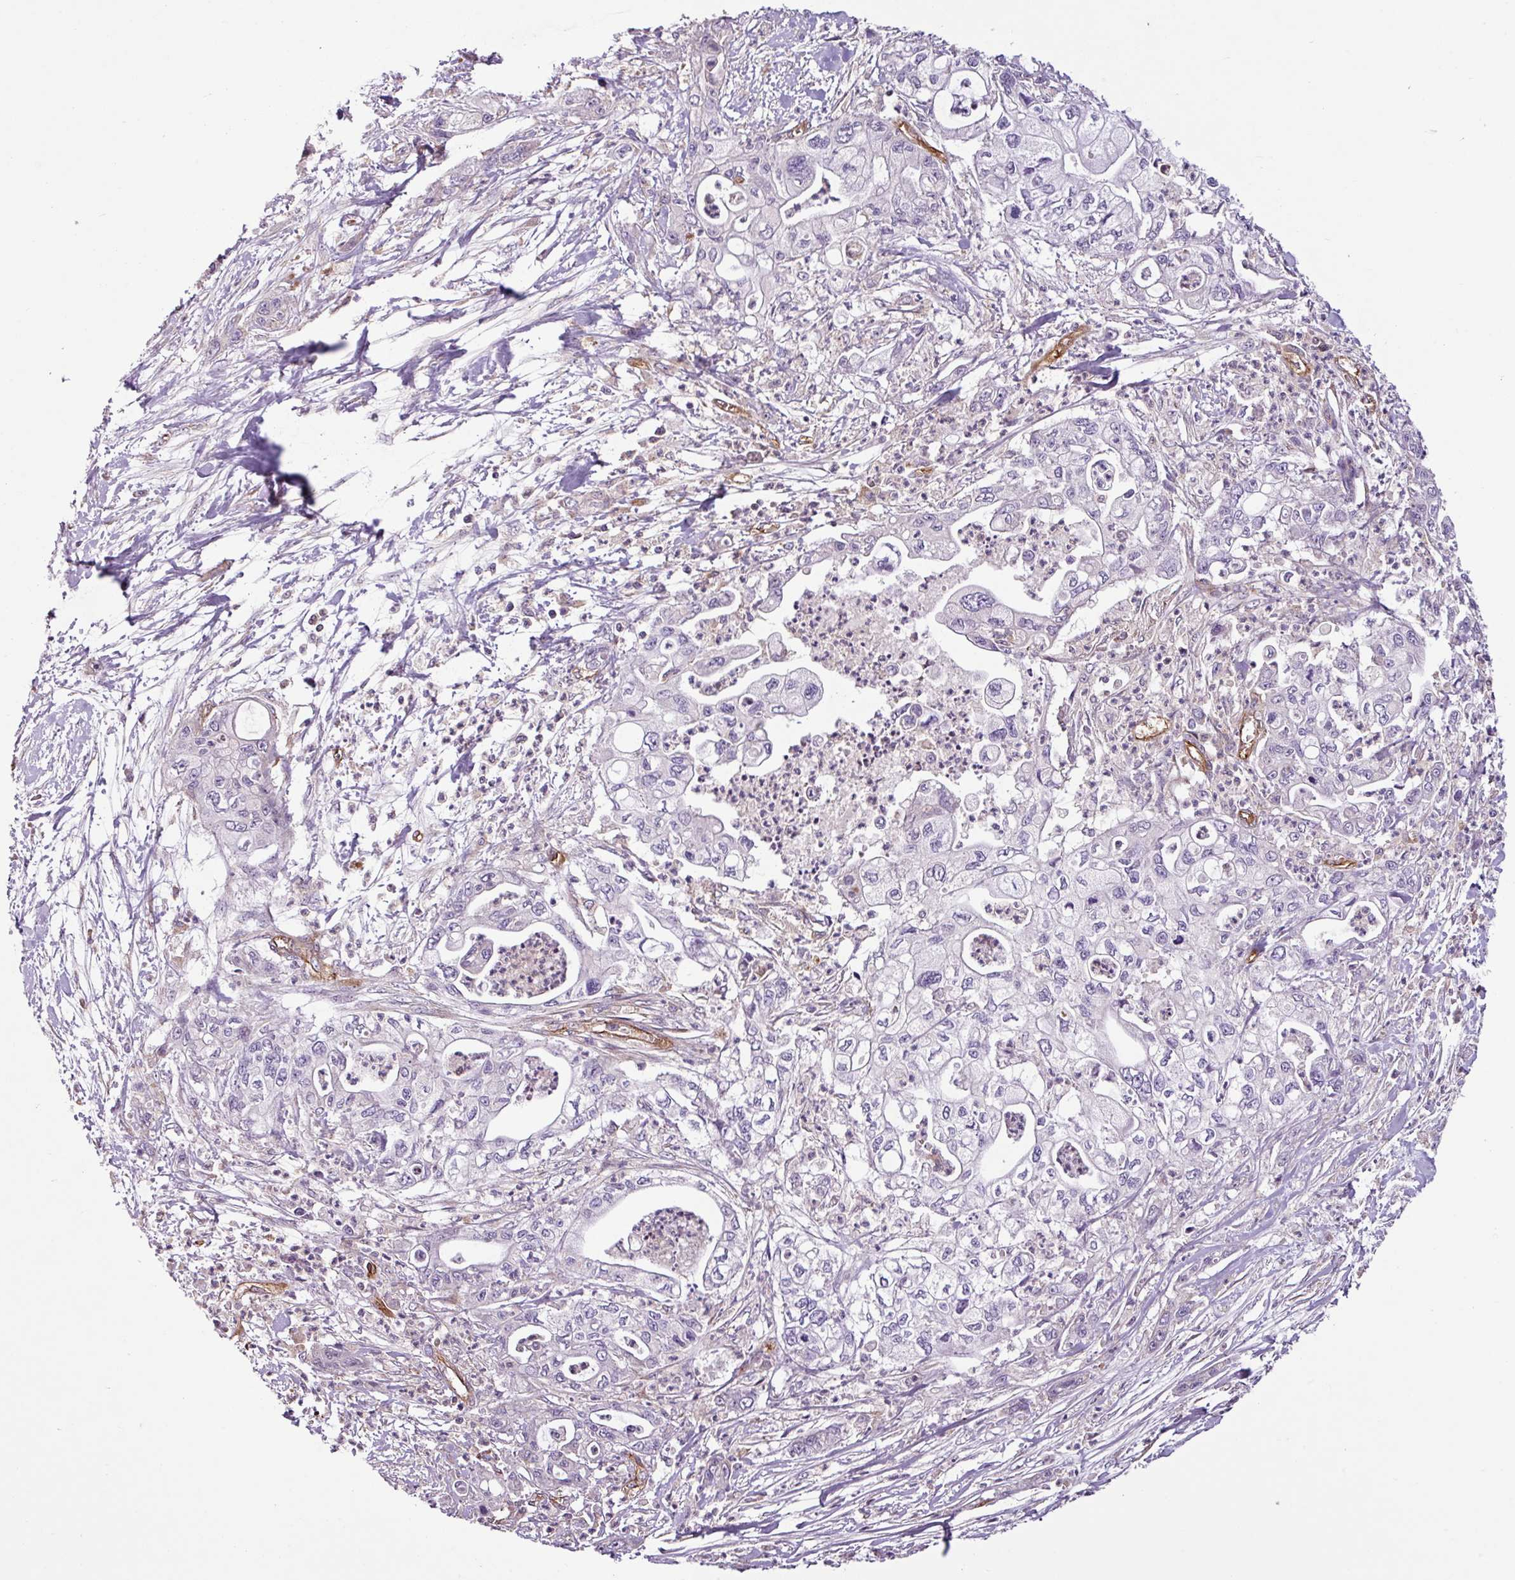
{"staining": {"intensity": "negative", "quantity": "none", "location": "none"}, "tissue": "pancreatic cancer", "cell_type": "Tumor cells", "image_type": "cancer", "snomed": [{"axis": "morphology", "description": "Adenocarcinoma, NOS"}, {"axis": "topography", "description": "Pancreas"}], "caption": "This is an immunohistochemistry photomicrograph of human pancreatic cancer (adenocarcinoma). There is no positivity in tumor cells.", "gene": "ZNF106", "patient": {"sex": "male", "age": 61}}